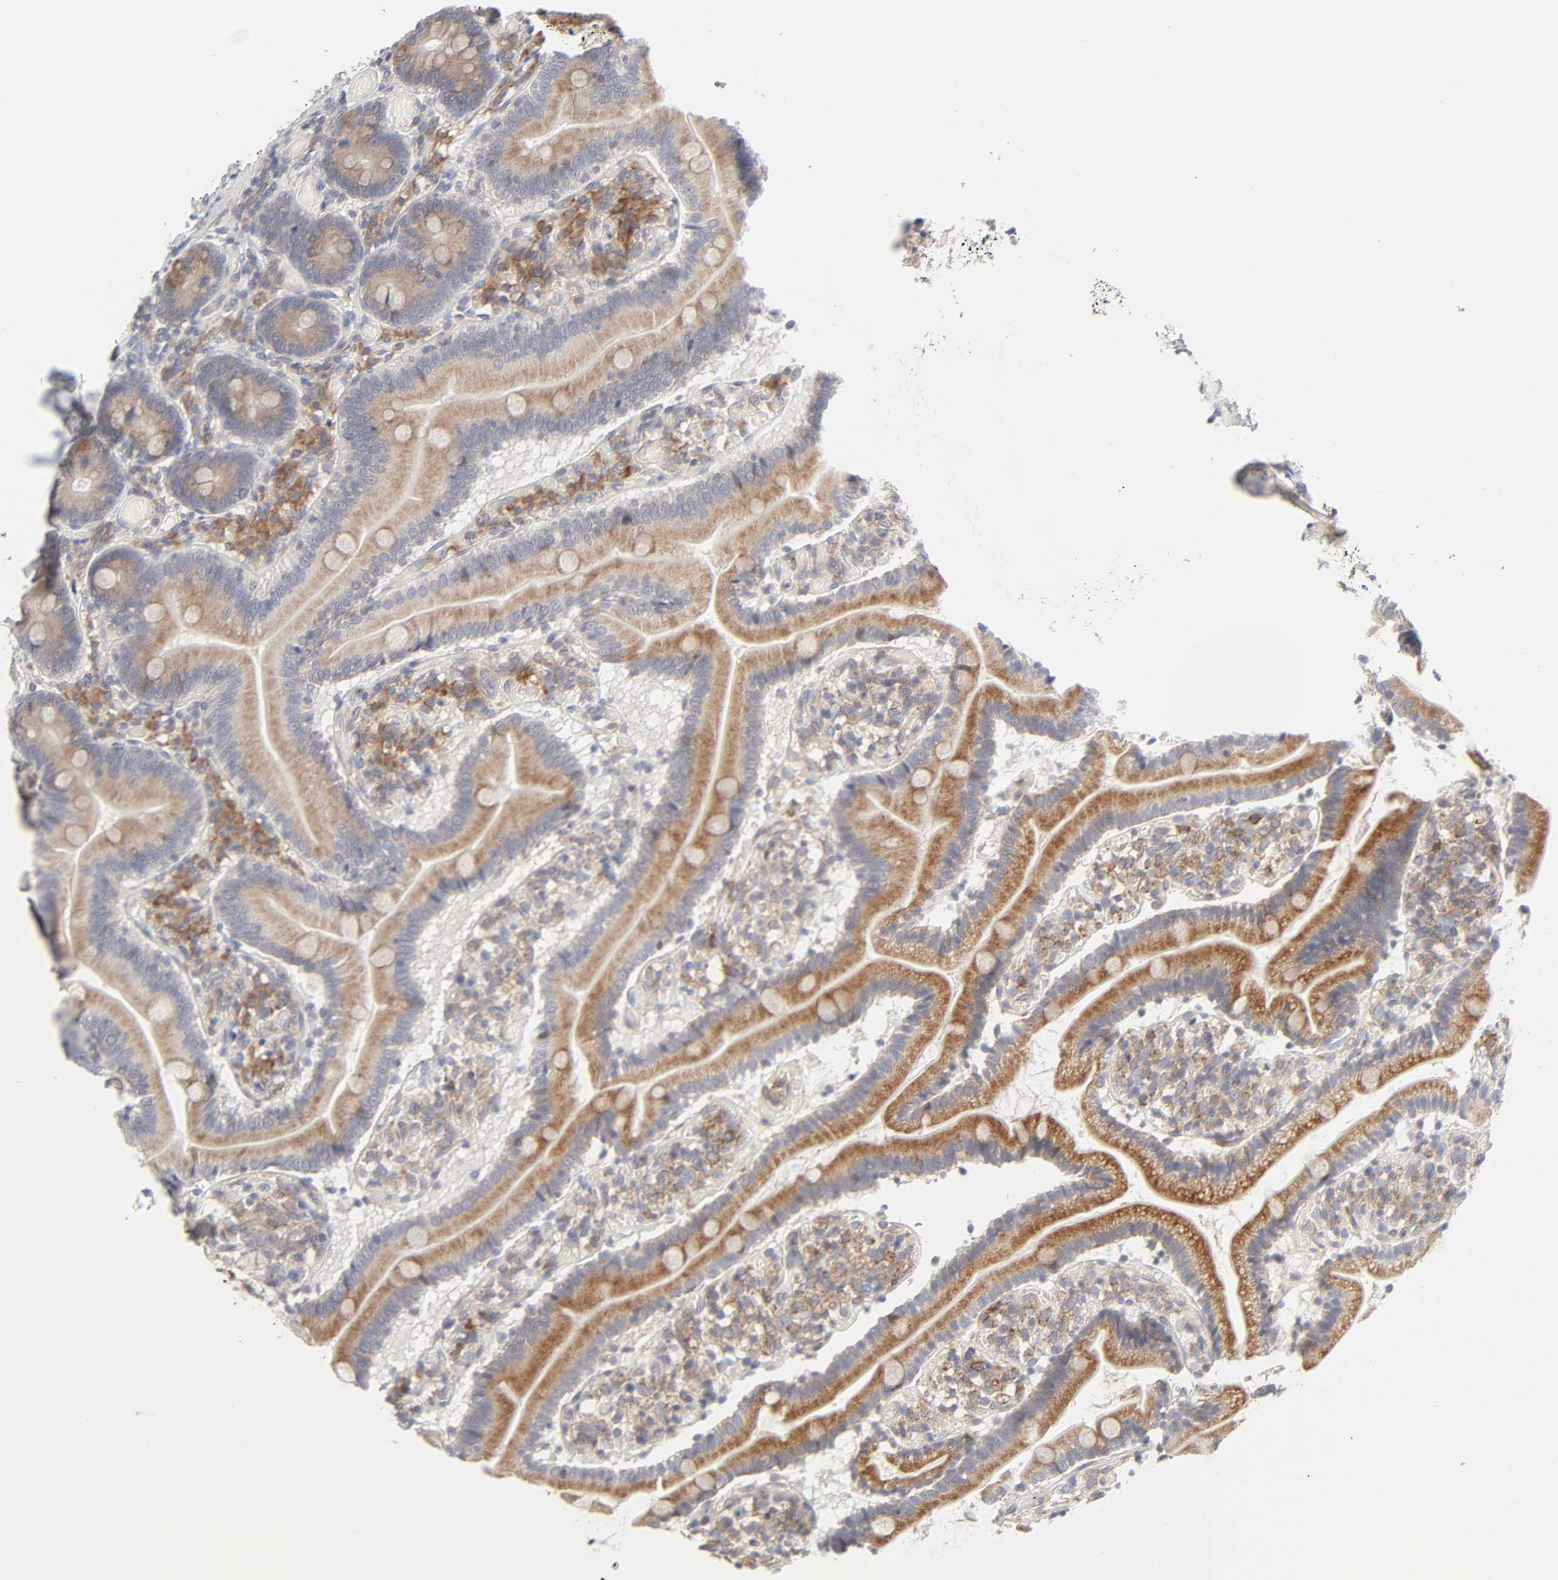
{"staining": {"intensity": "moderate", "quantity": ">75%", "location": "cytoplasmic/membranous"}, "tissue": "duodenum", "cell_type": "Glandular cells", "image_type": "normal", "snomed": [{"axis": "morphology", "description": "Normal tissue, NOS"}, {"axis": "topography", "description": "Duodenum"}], "caption": "Moderate cytoplasmic/membranous staining for a protein is seen in about >75% of glandular cells of unremarkable duodenum using IHC.", "gene": "IL4R", "patient": {"sex": "male", "age": 66}}